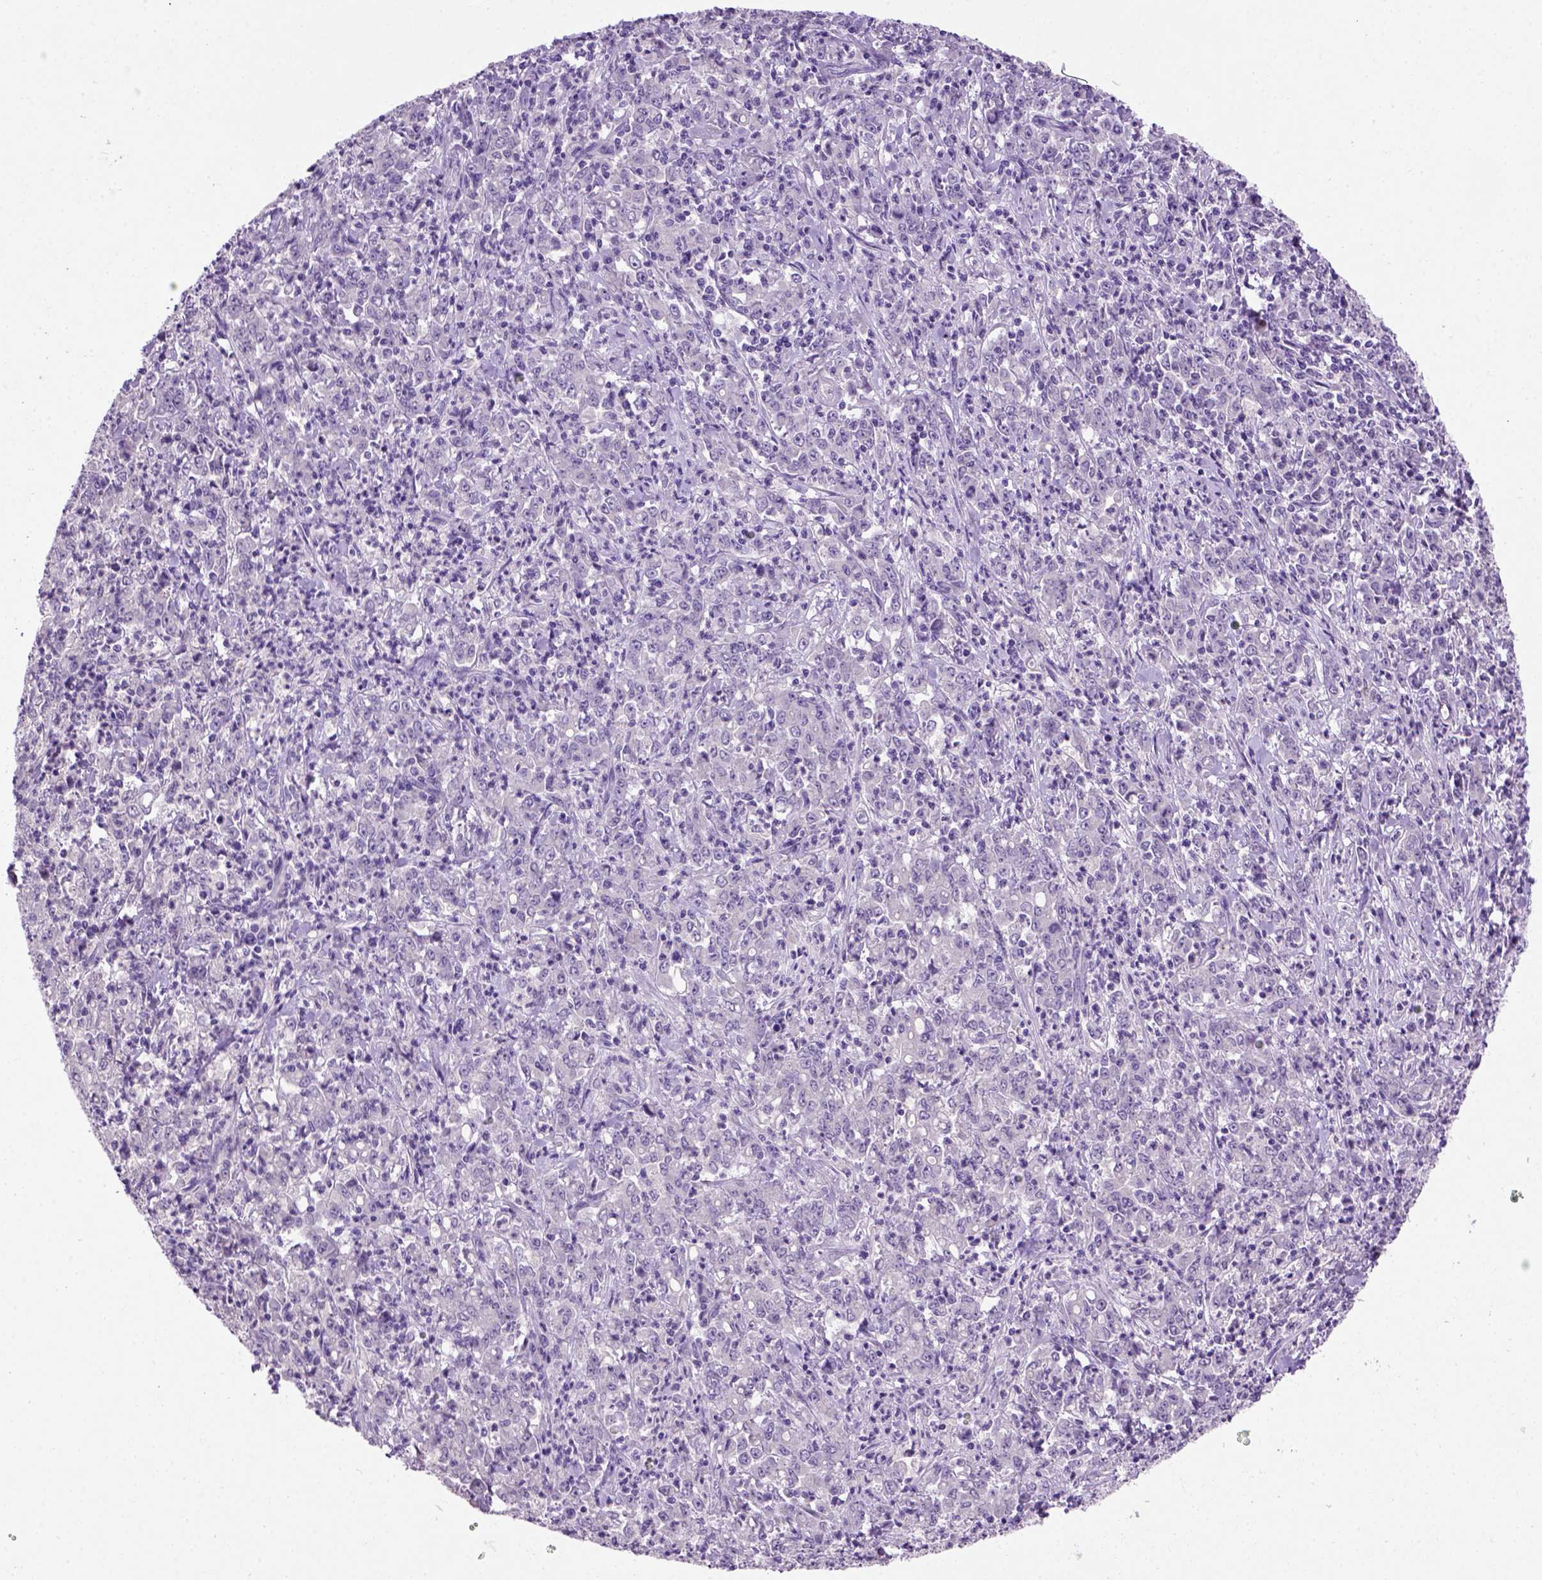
{"staining": {"intensity": "negative", "quantity": "none", "location": "none"}, "tissue": "stomach cancer", "cell_type": "Tumor cells", "image_type": "cancer", "snomed": [{"axis": "morphology", "description": "Adenocarcinoma, NOS"}, {"axis": "topography", "description": "Stomach, lower"}], "caption": "Tumor cells are negative for brown protein staining in stomach cancer (adenocarcinoma). The staining was performed using DAB to visualize the protein expression in brown, while the nuclei were stained in blue with hematoxylin (Magnification: 20x).", "gene": "CDH1", "patient": {"sex": "female", "age": 71}}